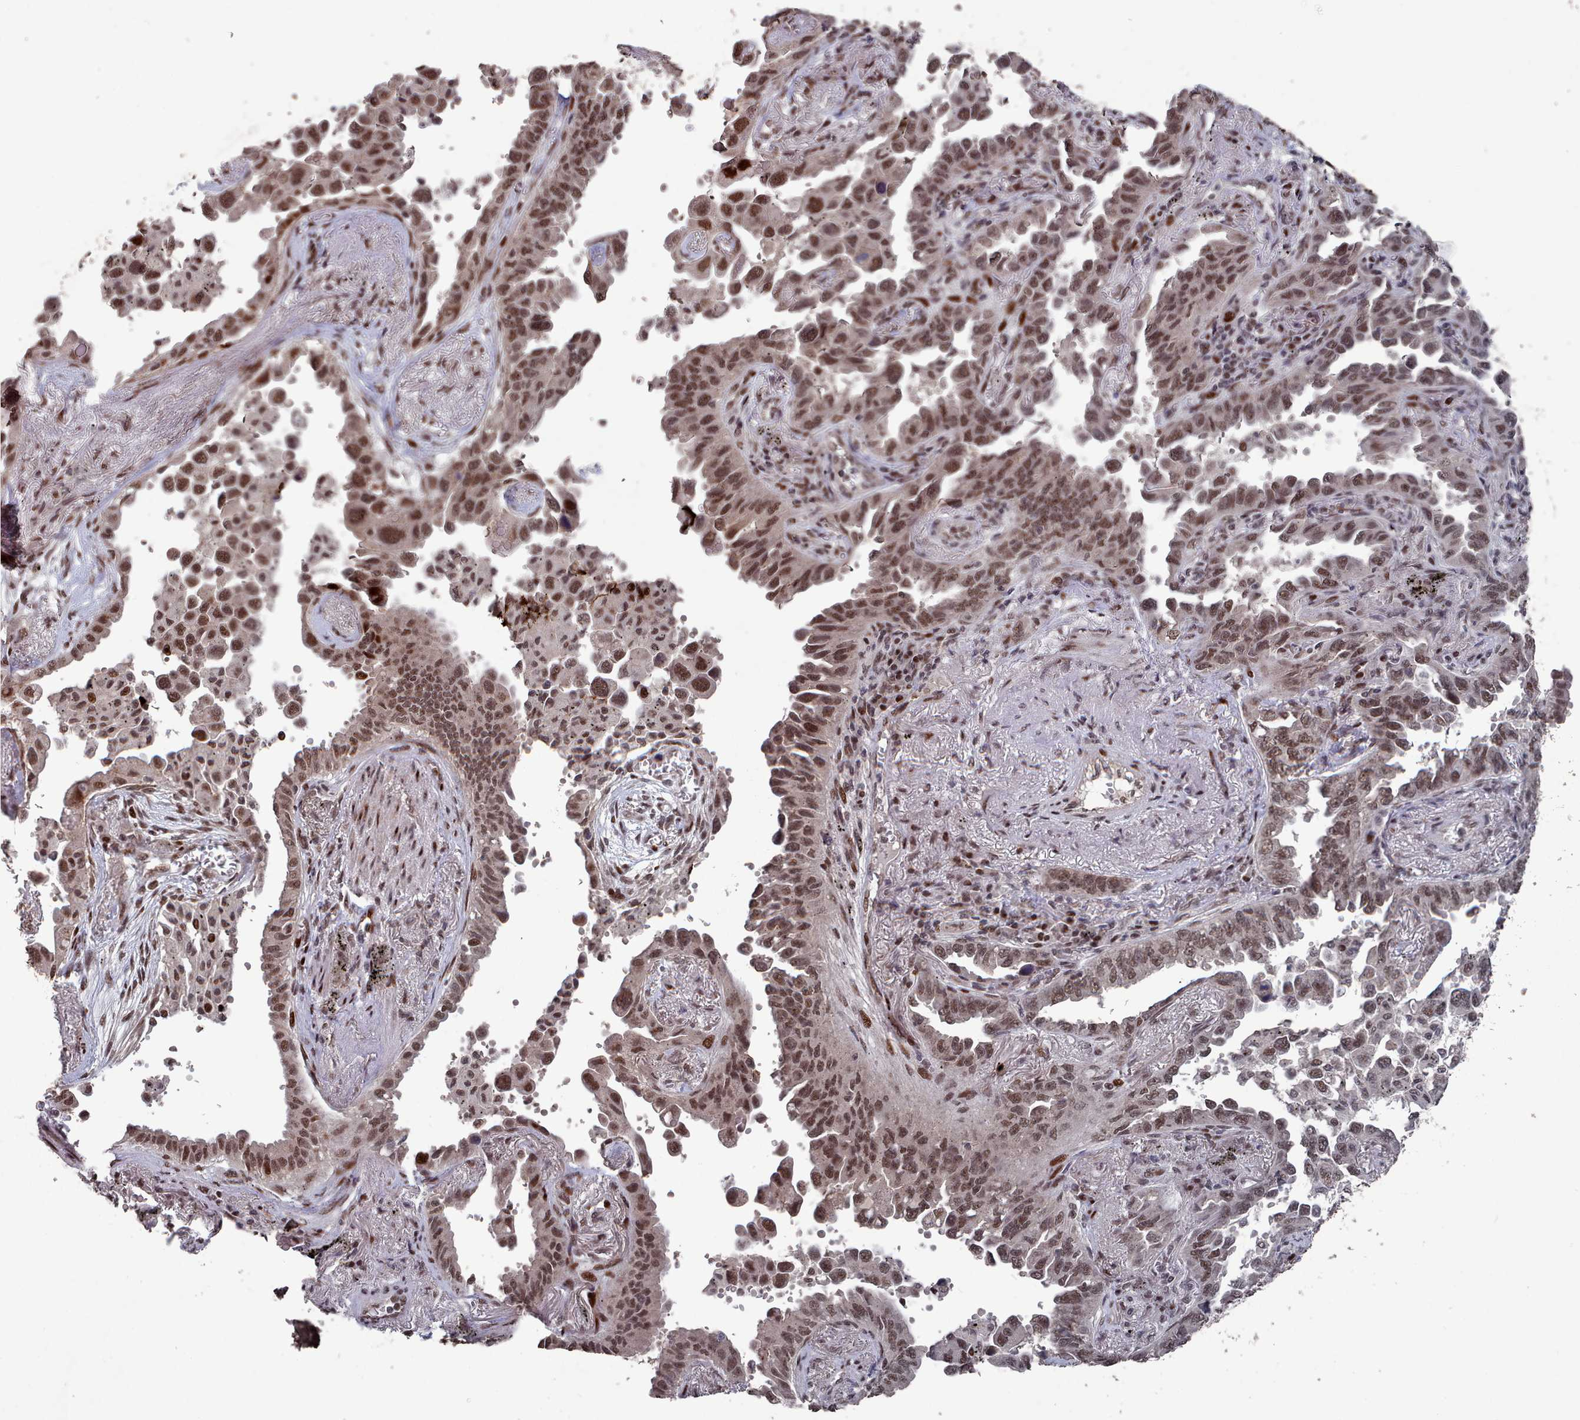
{"staining": {"intensity": "moderate", "quantity": ">75%", "location": "nuclear"}, "tissue": "lung cancer", "cell_type": "Tumor cells", "image_type": "cancer", "snomed": [{"axis": "morphology", "description": "Adenocarcinoma, NOS"}, {"axis": "topography", "description": "Lung"}], "caption": "Immunohistochemical staining of human lung adenocarcinoma shows medium levels of moderate nuclear protein staining in approximately >75% of tumor cells. The protein of interest is shown in brown color, while the nuclei are stained blue.", "gene": "PNRC2", "patient": {"sex": "male", "age": 67}}